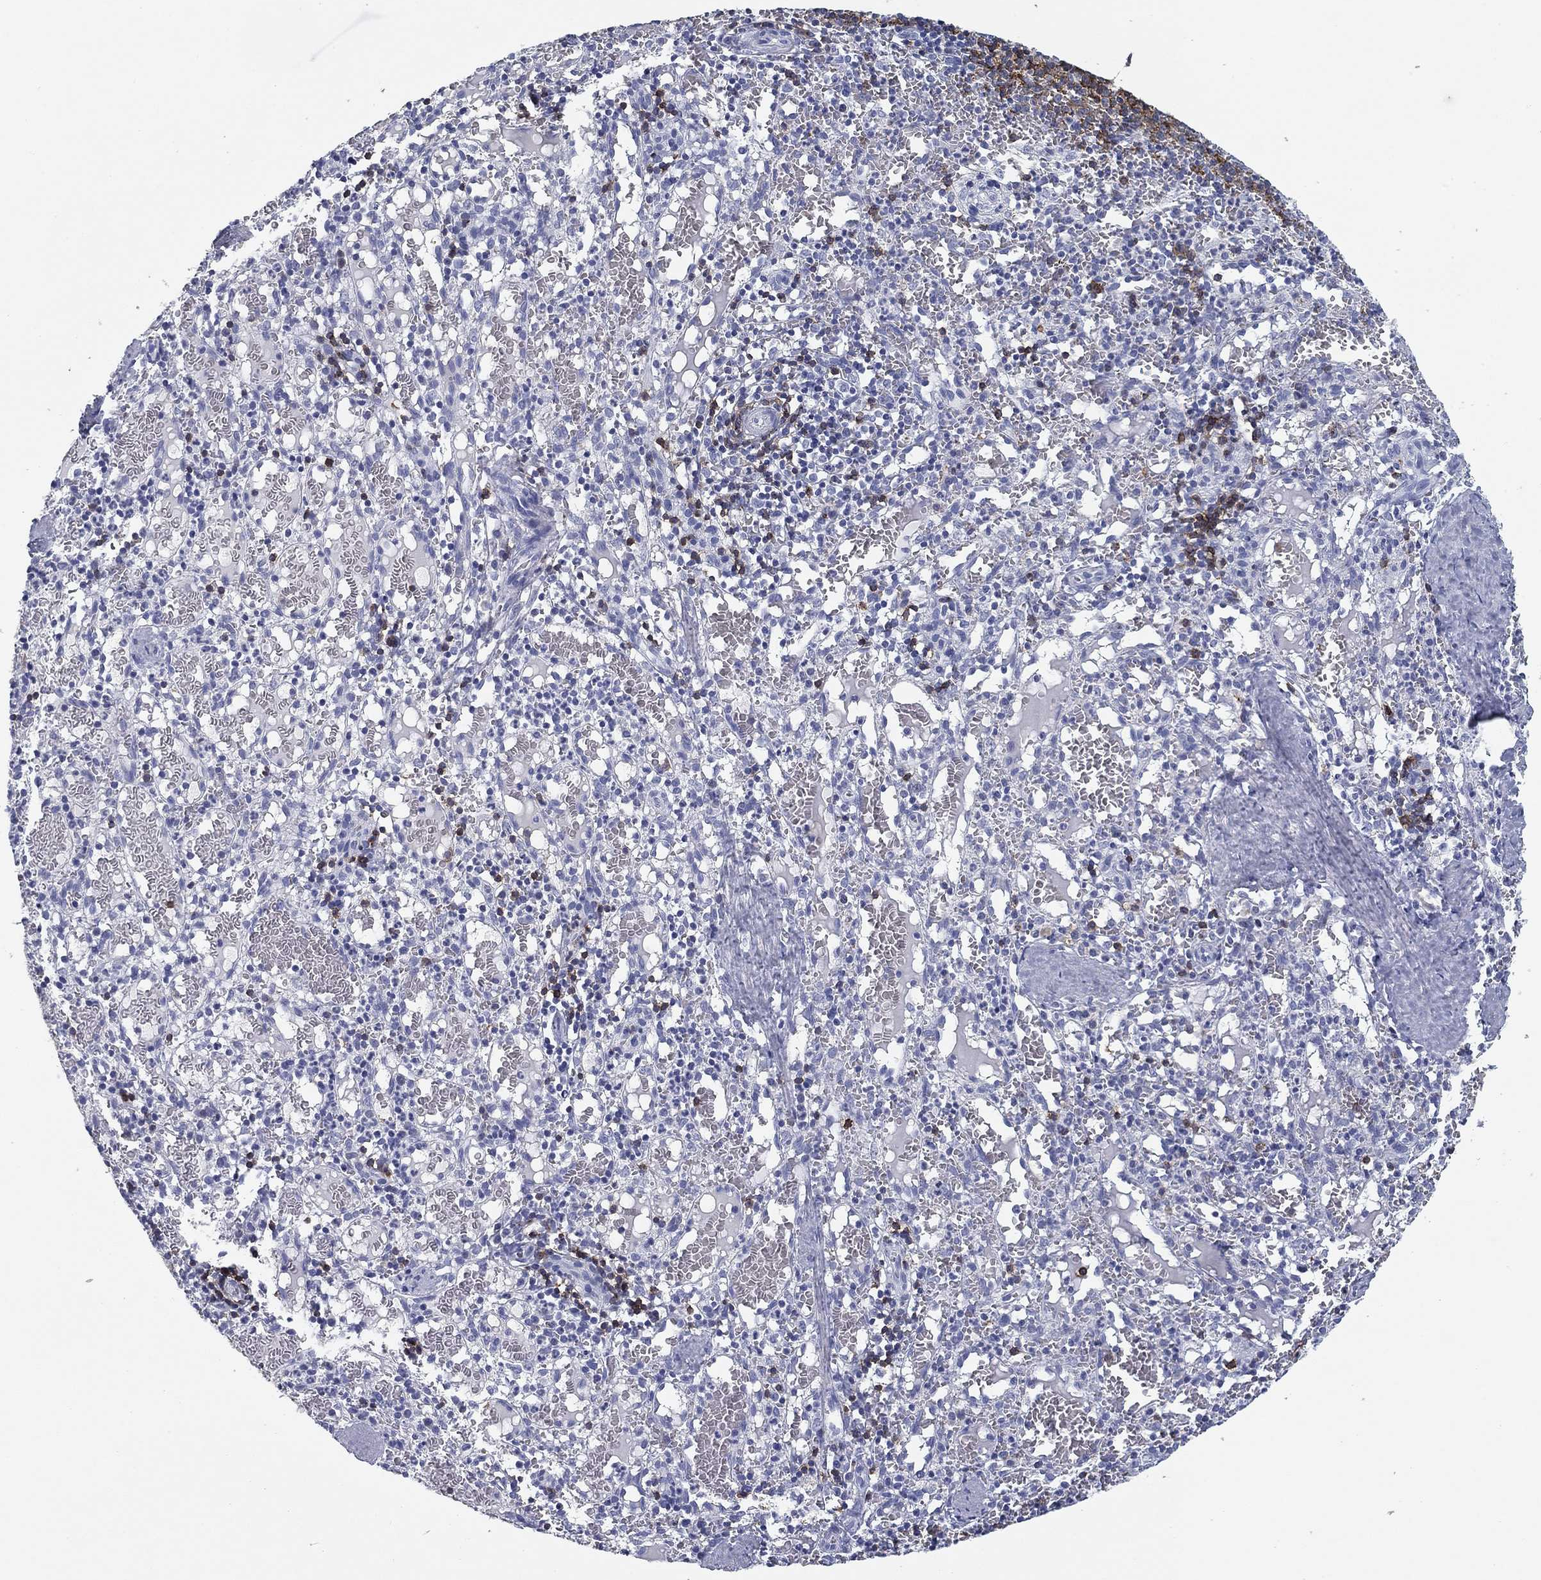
{"staining": {"intensity": "moderate", "quantity": "<25%", "location": "cytoplasmic/membranous"}, "tissue": "spleen", "cell_type": "Cells in red pulp", "image_type": "normal", "snomed": [{"axis": "morphology", "description": "Normal tissue, NOS"}, {"axis": "topography", "description": "Spleen"}], "caption": "A photomicrograph of human spleen stained for a protein reveals moderate cytoplasmic/membranous brown staining in cells in red pulp. (Brightfield microscopy of DAB IHC at high magnification).", "gene": "CD79B", "patient": {"sex": "male", "age": 11}}